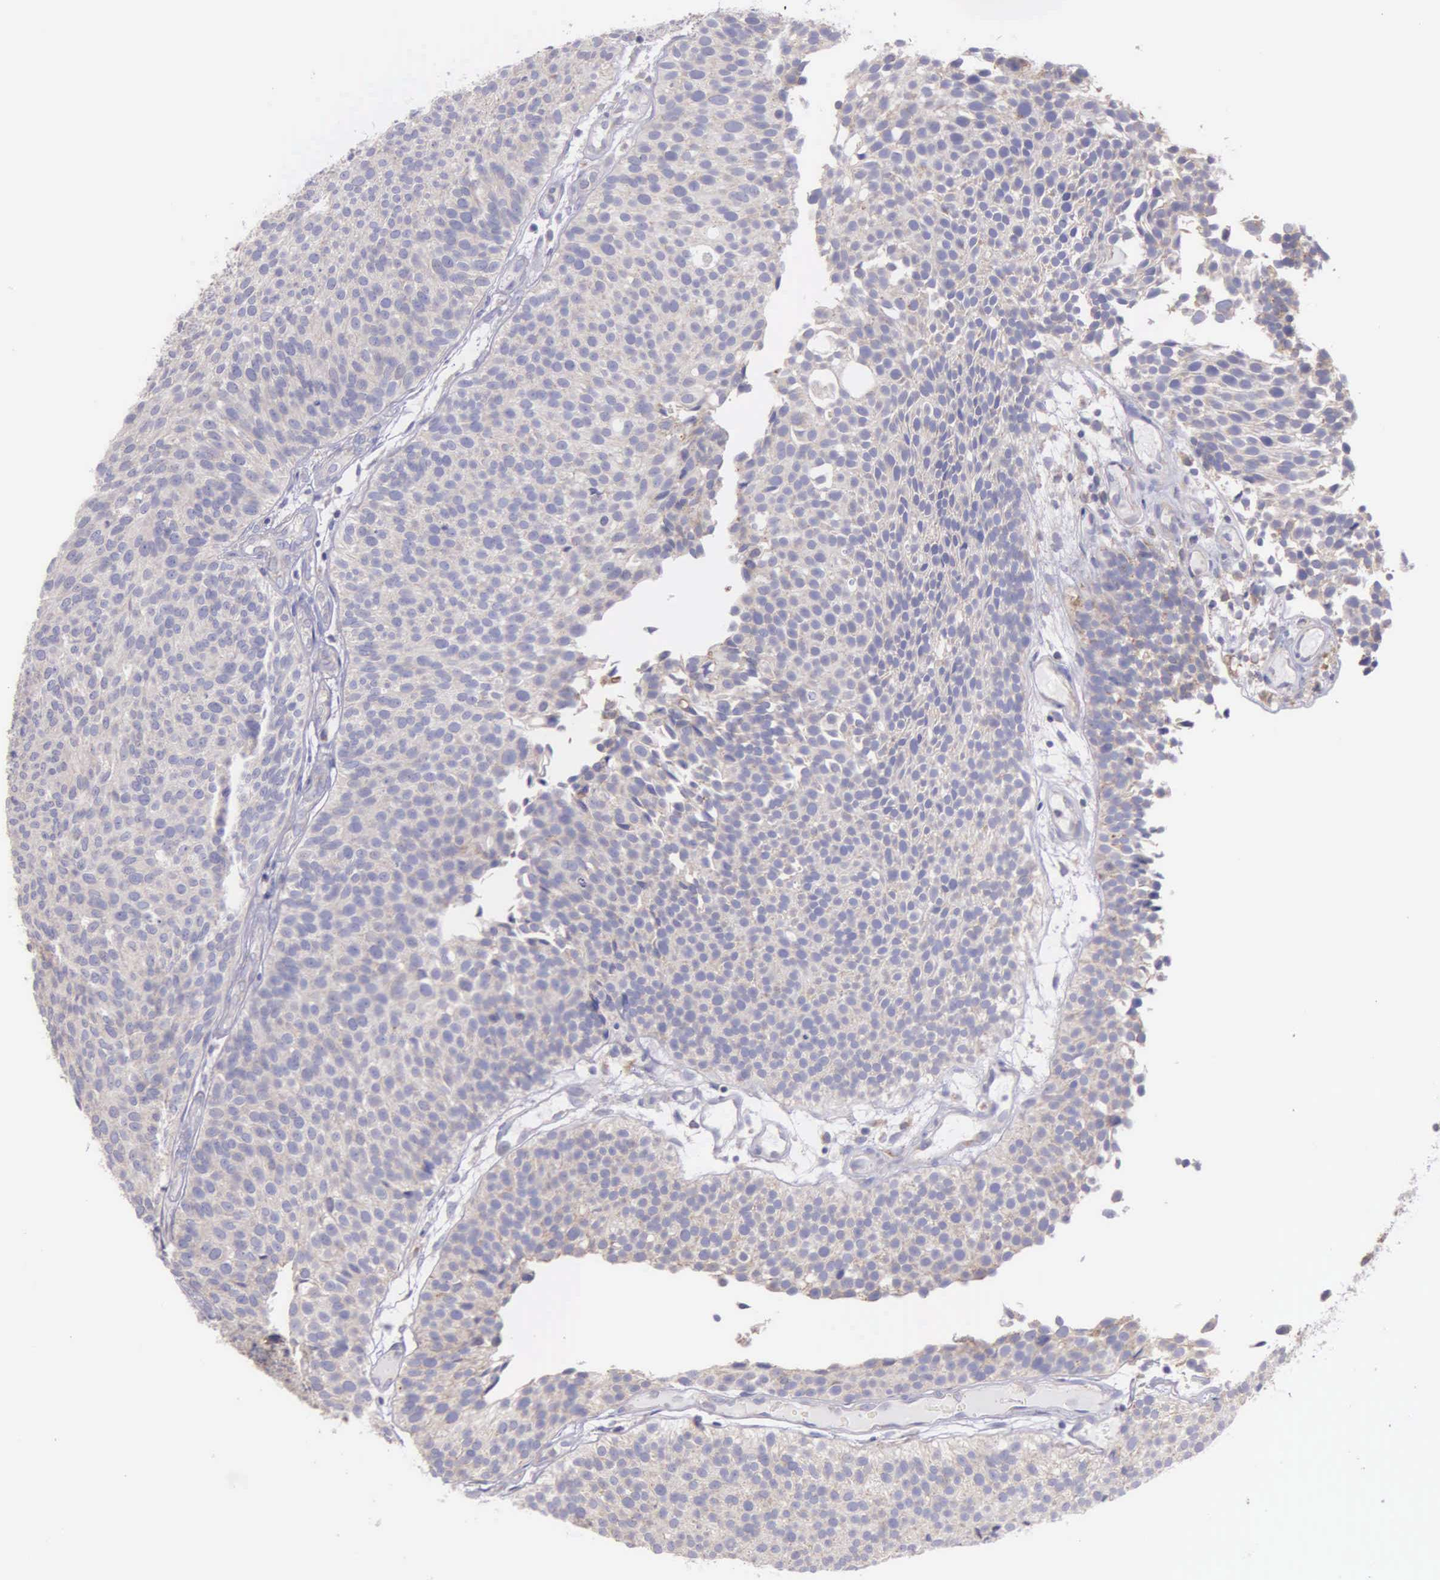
{"staining": {"intensity": "weak", "quantity": ">75%", "location": "cytoplasmic/membranous"}, "tissue": "urothelial cancer", "cell_type": "Tumor cells", "image_type": "cancer", "snomed": [{"axis": "morphology", "description": "Urothelial carcinoma, Low grade"}, {"axis": "topography", "description": "Urinary bladder"}], "caption": "Immunohistochemical staining of low-grade urothelial carcinoma exhibits weak cytoplasmic/membranous protein positivity in about >75% of tumor cells. The staining was performed using DAB, with brown indicating positive protein expression. Nuclei are stained blue with hematoxylin.", "gene": "MIA2", "patient": {"sex": "male", "age": 85}}